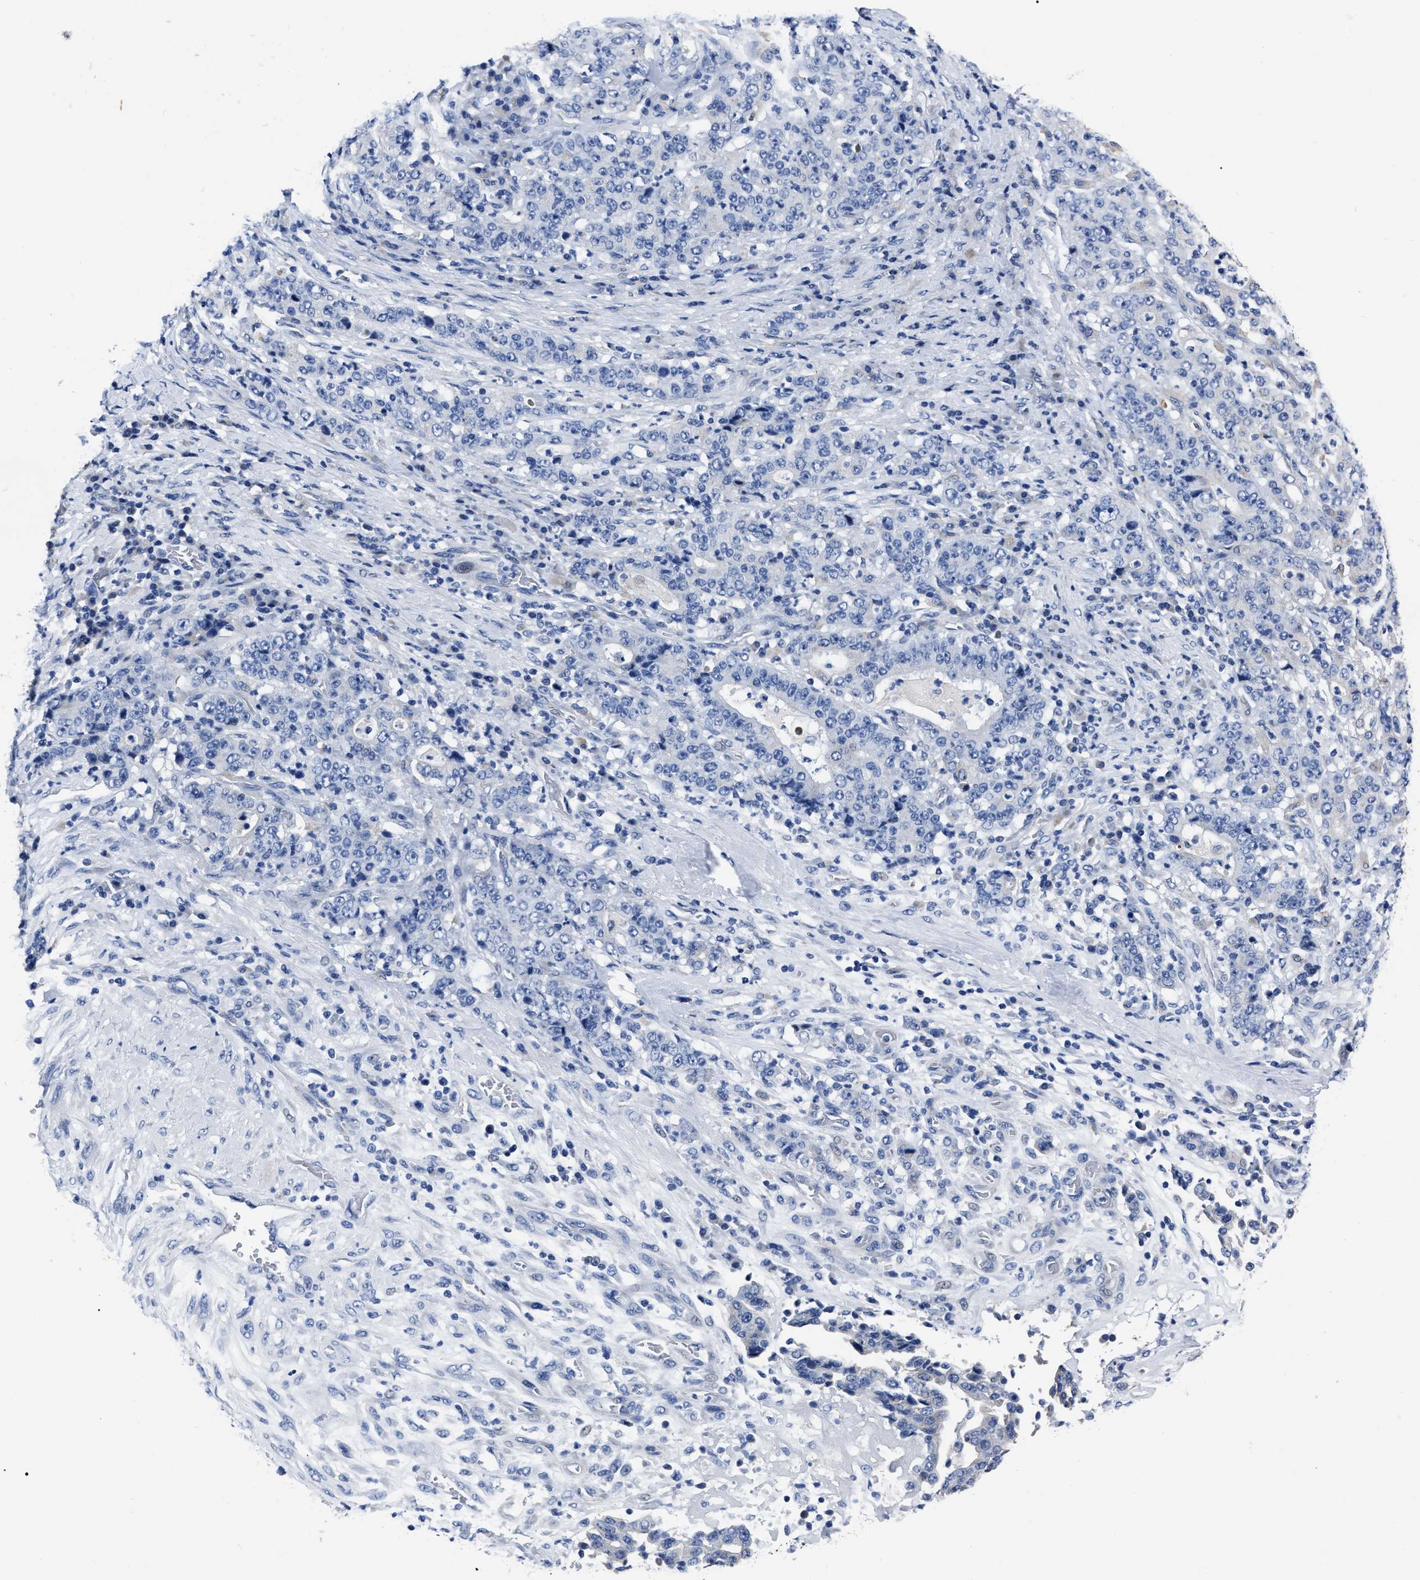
{"staining": {"intensity": "negative", "quantity": "none", "location": "none"}, "tissue": "stomach cancer", "cell_type": "Tumor cells", "image_type": "cancer", "snomed": [{"axis": "morphology", "description": "Normal tissue, NOS"}, {"axis": "morphology", "description": "Adenocarcinoma, NOS"}, {"axis": "topography", "description": "Stomach, upper"}, {"axis": "topography", "description": "Stomach"}], "caption": "Immunohistochemical staining of adenocarcinoma (stomach) demonstrates no significant staining in tumor cells. (DAB IHC with hematoxylin counter stain).", "gene": "MOV10L1", "patient": {"sex": "male", "age": 59}}